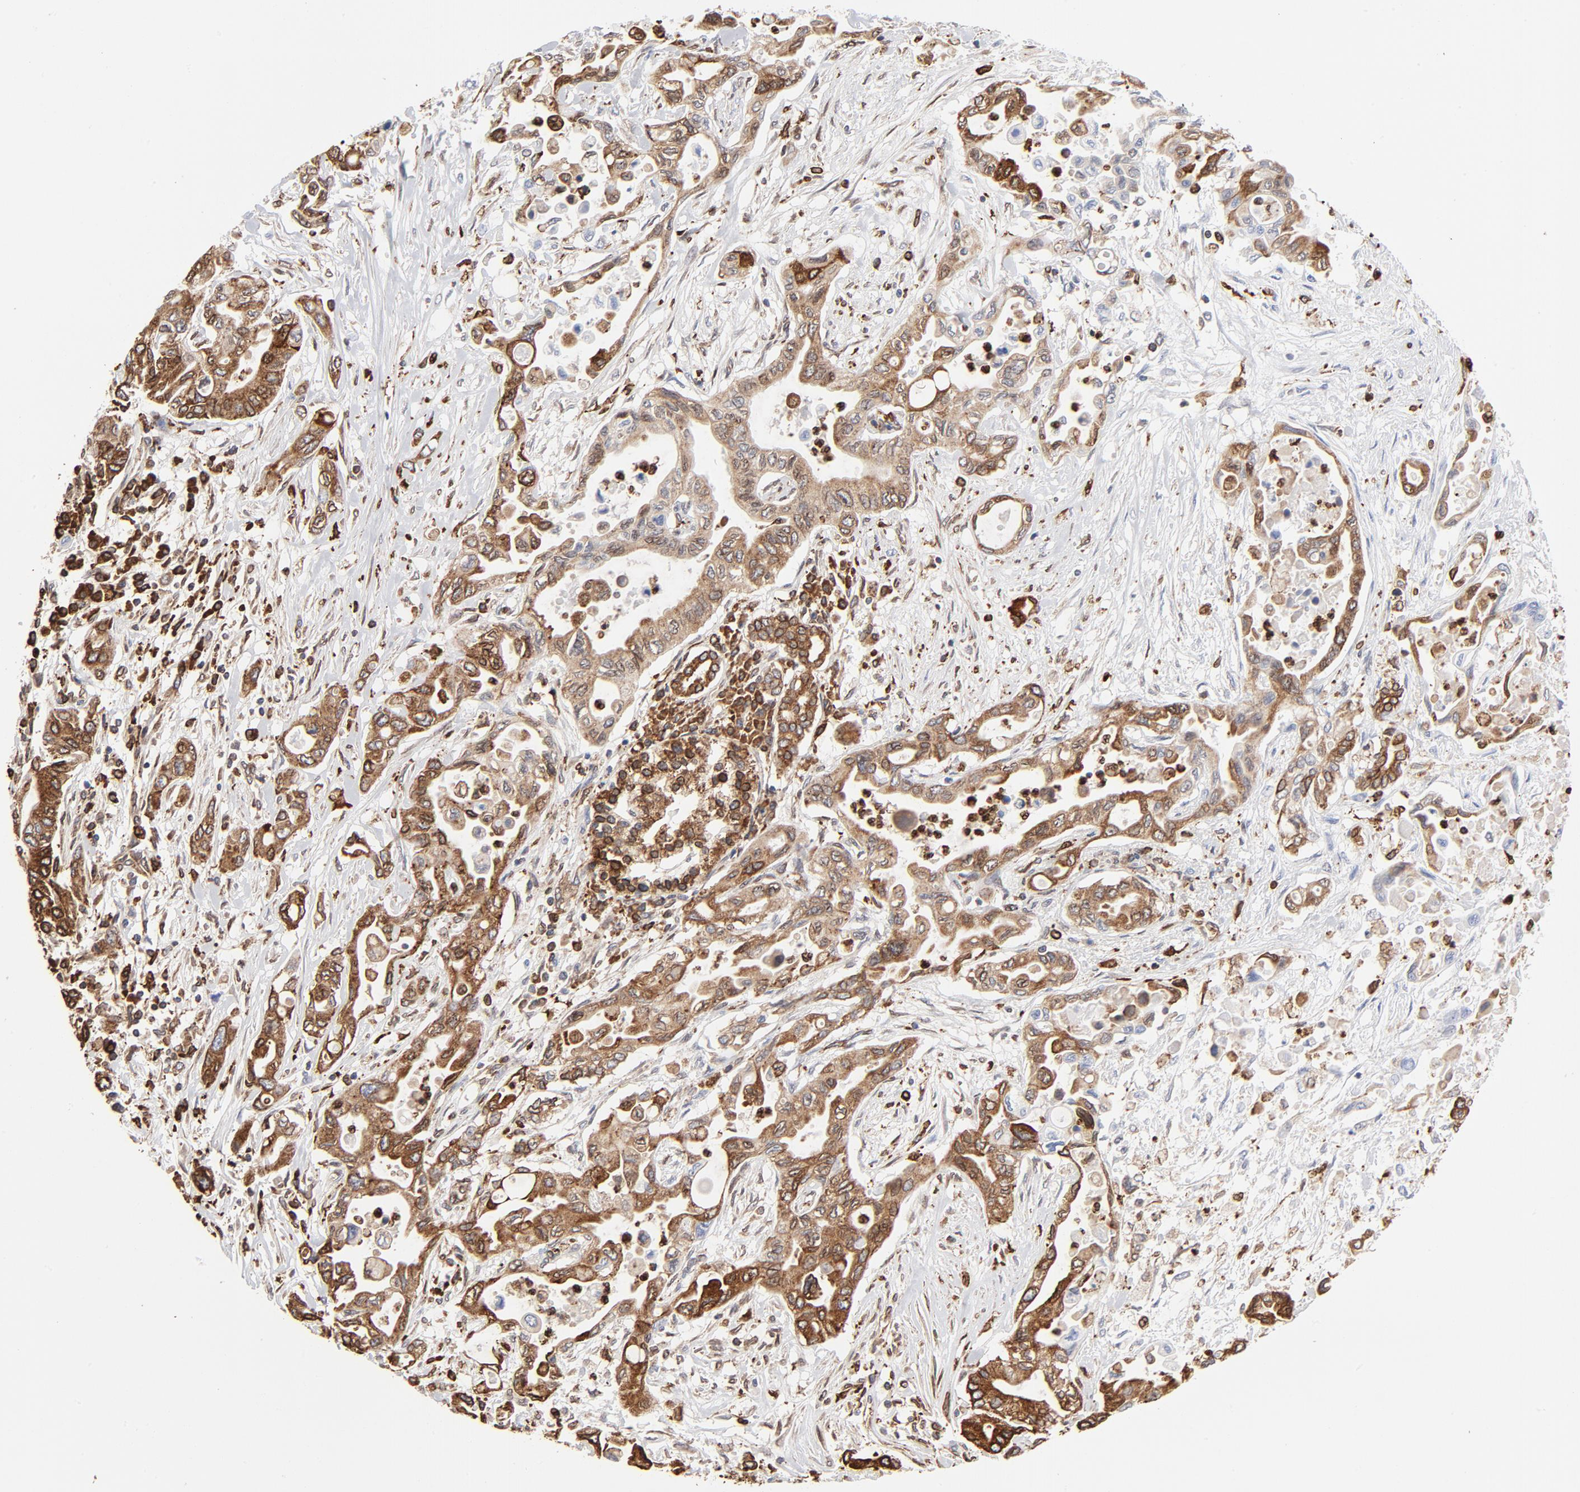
{"staining": {"intensity": "strong", "quantity": ">75%", "location": "cytoplasmic/membranous"}, "tissue": "pancreatic cancer", "cell_type": "Tumor cells", "image_type": "cancer", "snomed": [{"axis": "morphology", "description": "Adenocarcinoma, NOS"}, {"axis": "topography", "description": "Pancreas"}], "caption": "IHC (DAB) staining of pancreatic cancer displays strong cytoplasmic/membranous protein expression in approximately >75% of tumor cells. Nuclei are stained in blue.", "gene": "CANX", "patient": {"sex": "female", "age": 57}}